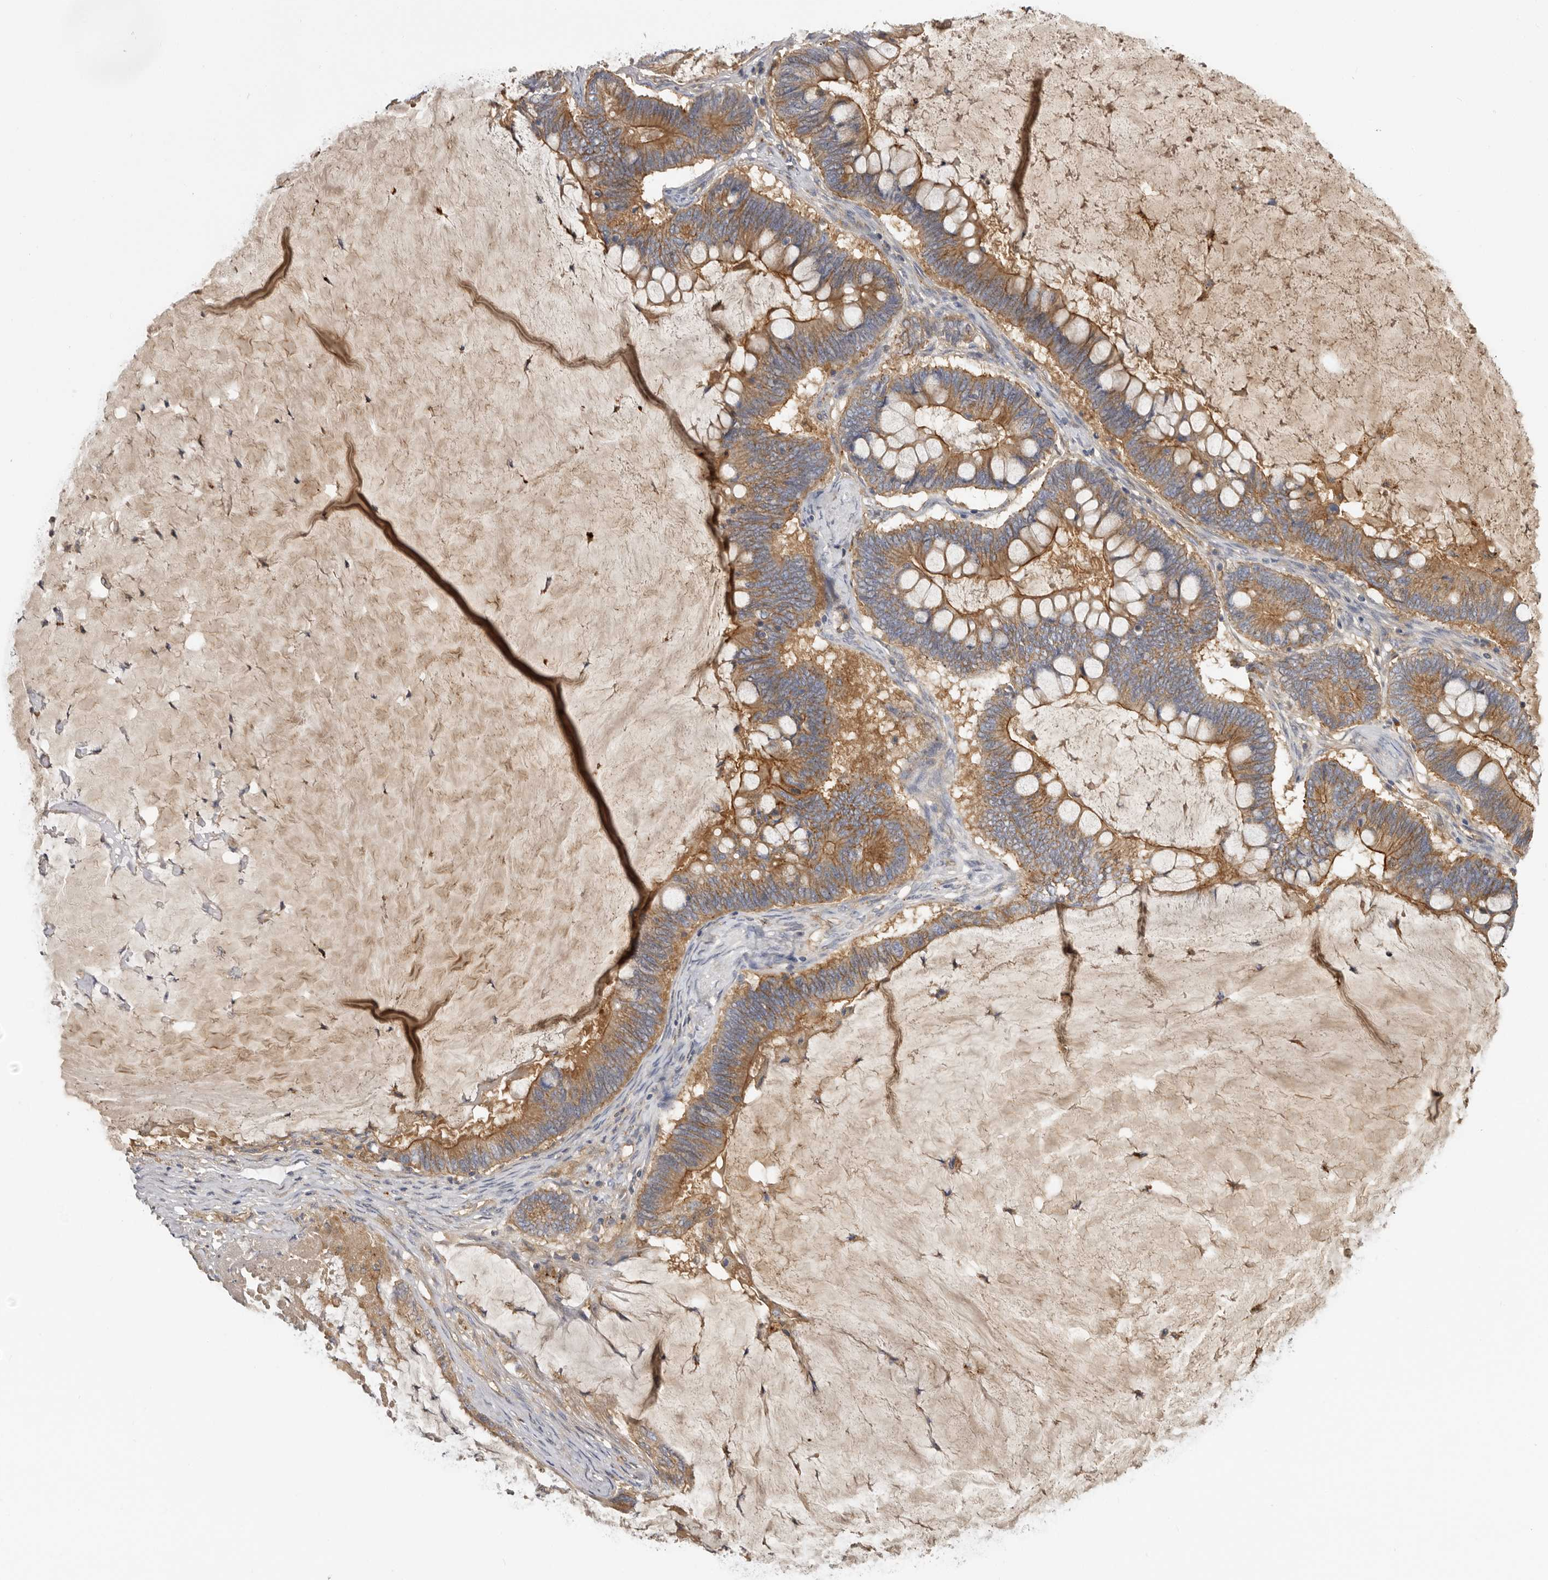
{"staining": {"intensity": "moderate", "quantity": ">75%", "location": "cytoplasmic/membranous"}, "tissue": "ovarian cancer", "cell_type": "Tumor cells", "image_type": "cancer", "snomed": [{"axis": "morphology", "description": "Cystadenocarcinoma, mucinous, NOS"}, {"axis": "topography", "description": "Ovary"}], "caption": "Mucinous cystadenocarcinoma (ovarian) stained with a protein marker reveals moderate staining in tumor cells.", "gene": "INKA2", "patient": {"sex": "female", "age": 61}}